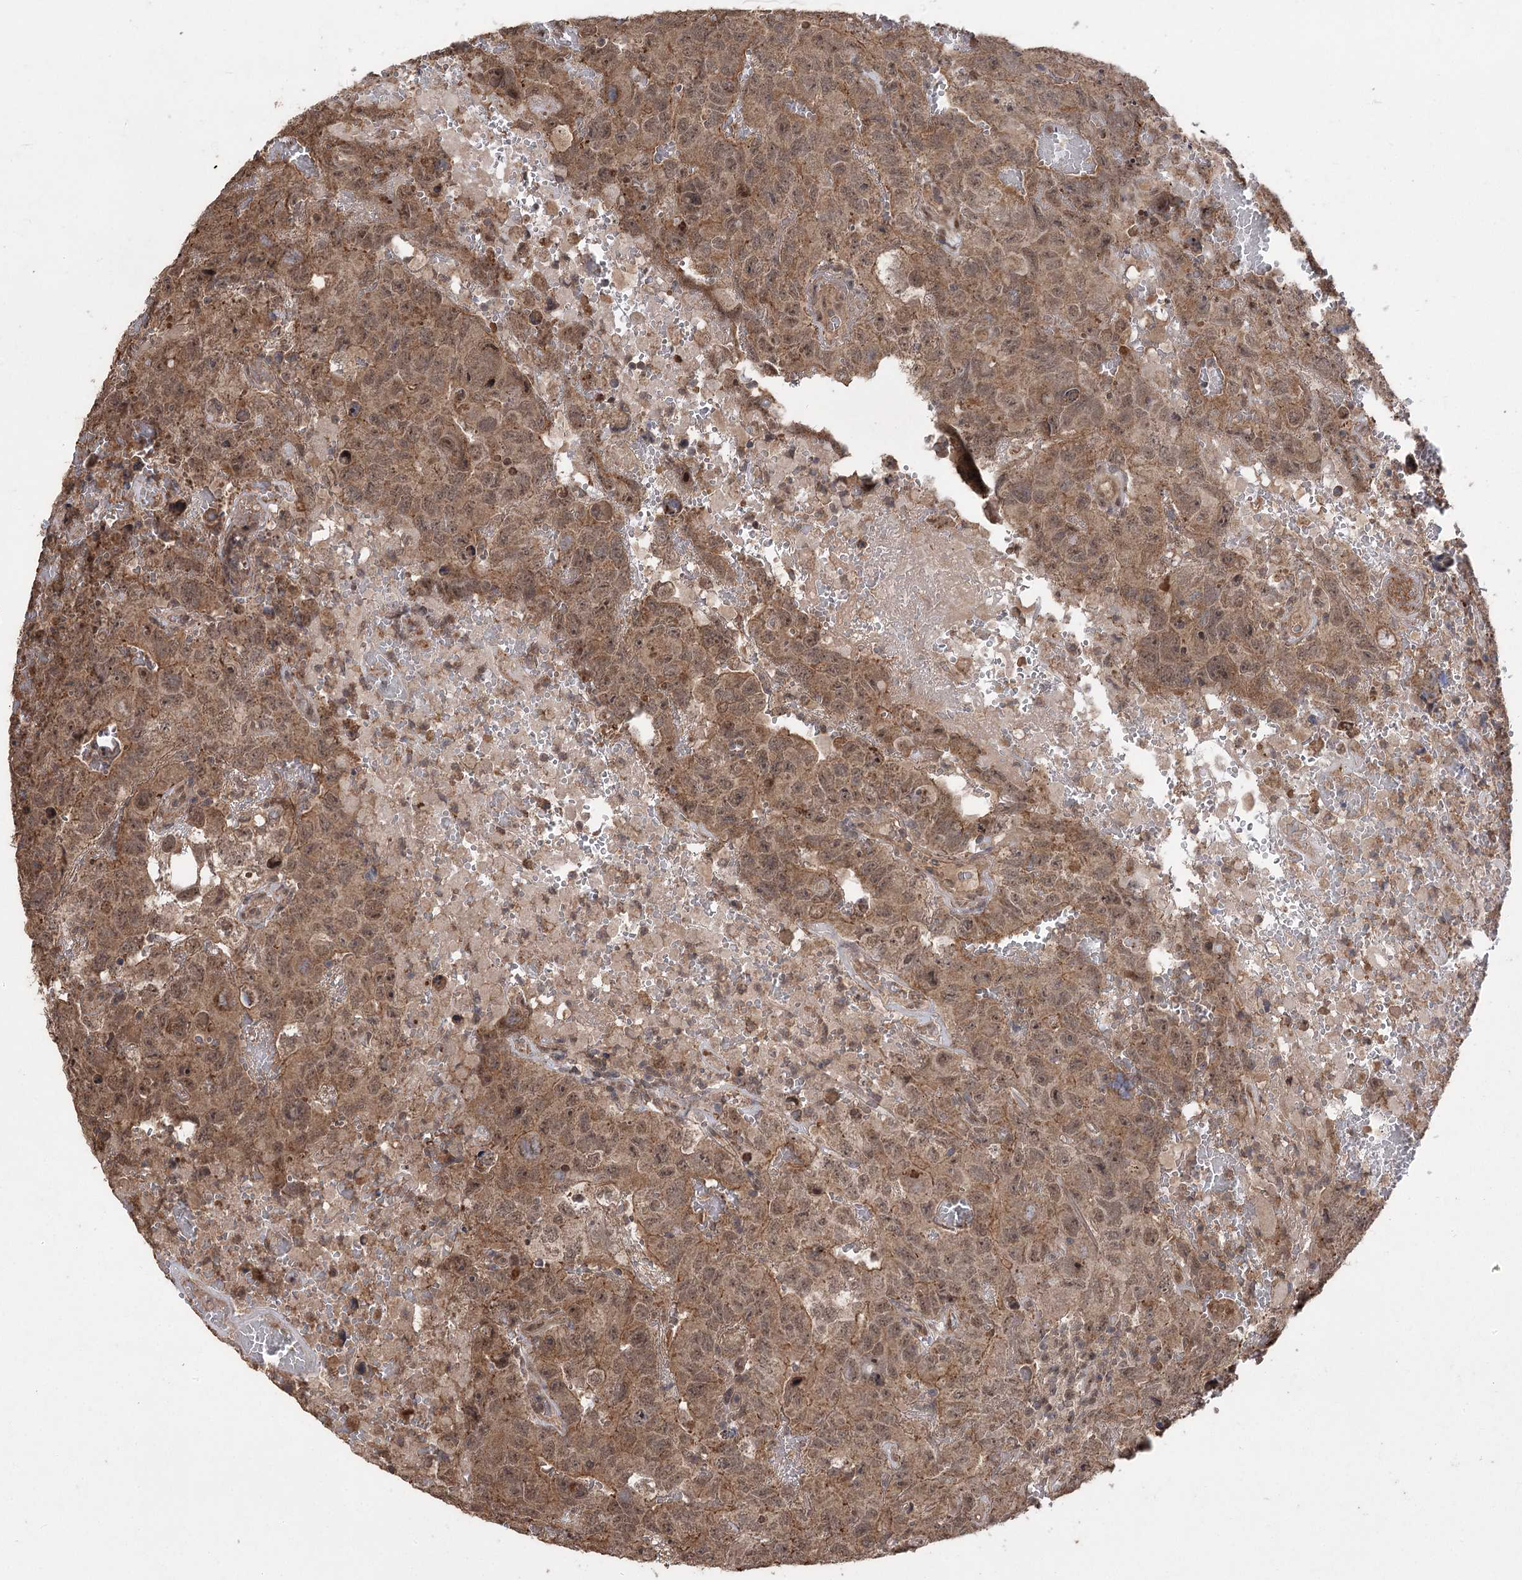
{"staining": {"intensity": "moderate", "quantity": ">75%", "location": "cytoplasmic/membranous,nuclear"}, "tissue": "testis cancer", "cell_type": "Tumor cells", "image_type": "cancer", "snomed": [{"axis": "morphology", "description": "Carcinoma, Embryonal, NOS"}, {"axis": "topography", "description": "Testis"}], "caption": "Protein expression by immunohistochemistry displays moderate cytoplasmic/membranous and nuclear expression in about >75% of tumor cells in testis cancer (embryonal carcinoma). (DAB (3,3'-diaminobenzidine) = brown stain, brightfield microscopy at high magnification).", "gene": "TENM2", "patient": {"sex": "male", "age": 45}}